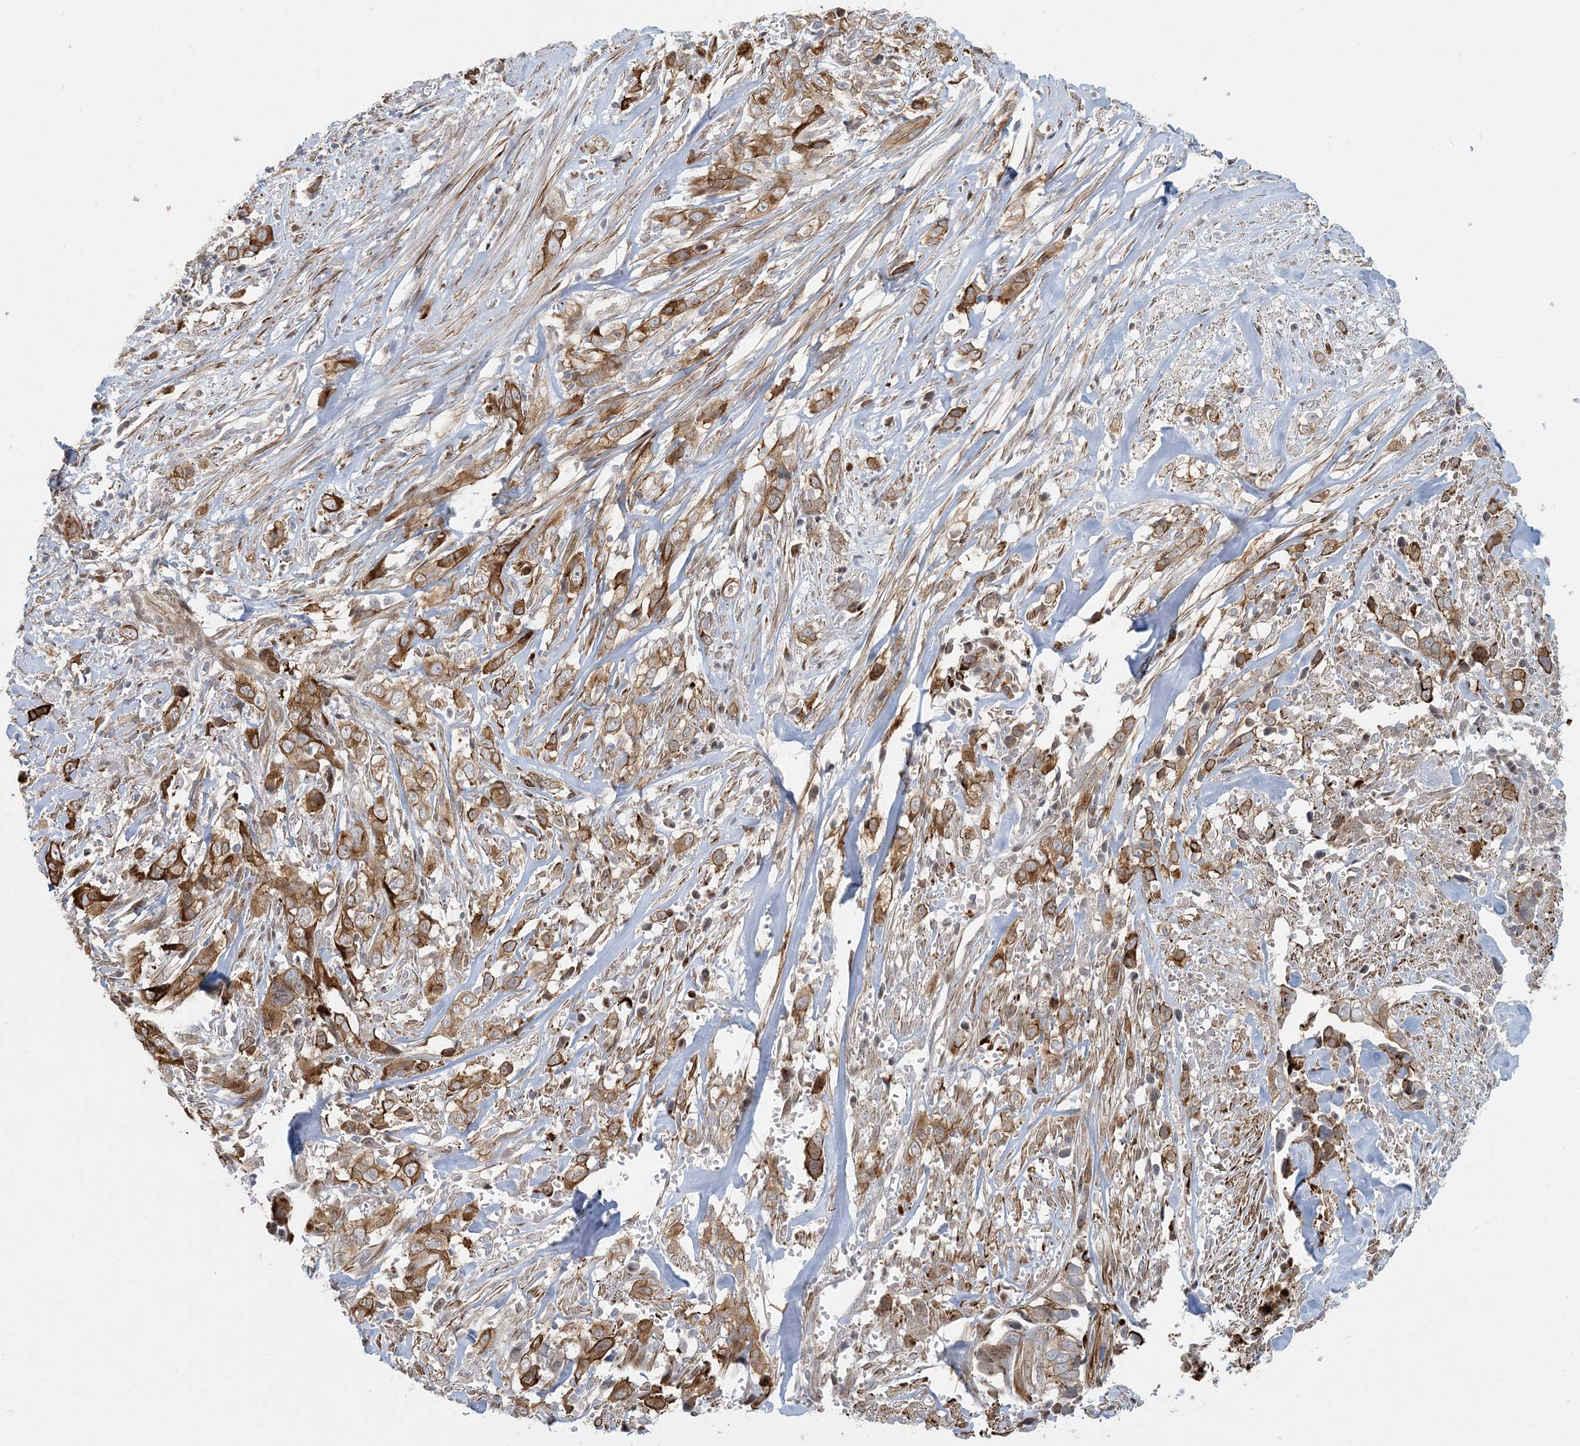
{"staining": {"intensity": "moderate", "quantity": "25%-75%", "location": "cytoplasmic/membranous"}, "tissue": "liver cancer", "cell_type": "Tumor cells", "image_type": "cancer", "snomed": [{"axis": "morphology", "description": "Cholangiocarcinoma"}, {"axis": "topography", "description": "Liver"}], "caption": "High-magnification brightfield microscopy of cholangiocarcinoma (liver) stained with DAB (3,3'-diaminobenzidine) (brown) and counterstained with hematoxylin (blue). tumor cells exhibit moderate cytoplasmic/membranous positivity is identified in approximately25%-75% of cells.", "gene": "BCORL1", "patient": {"sex": "female", "age": 79}}